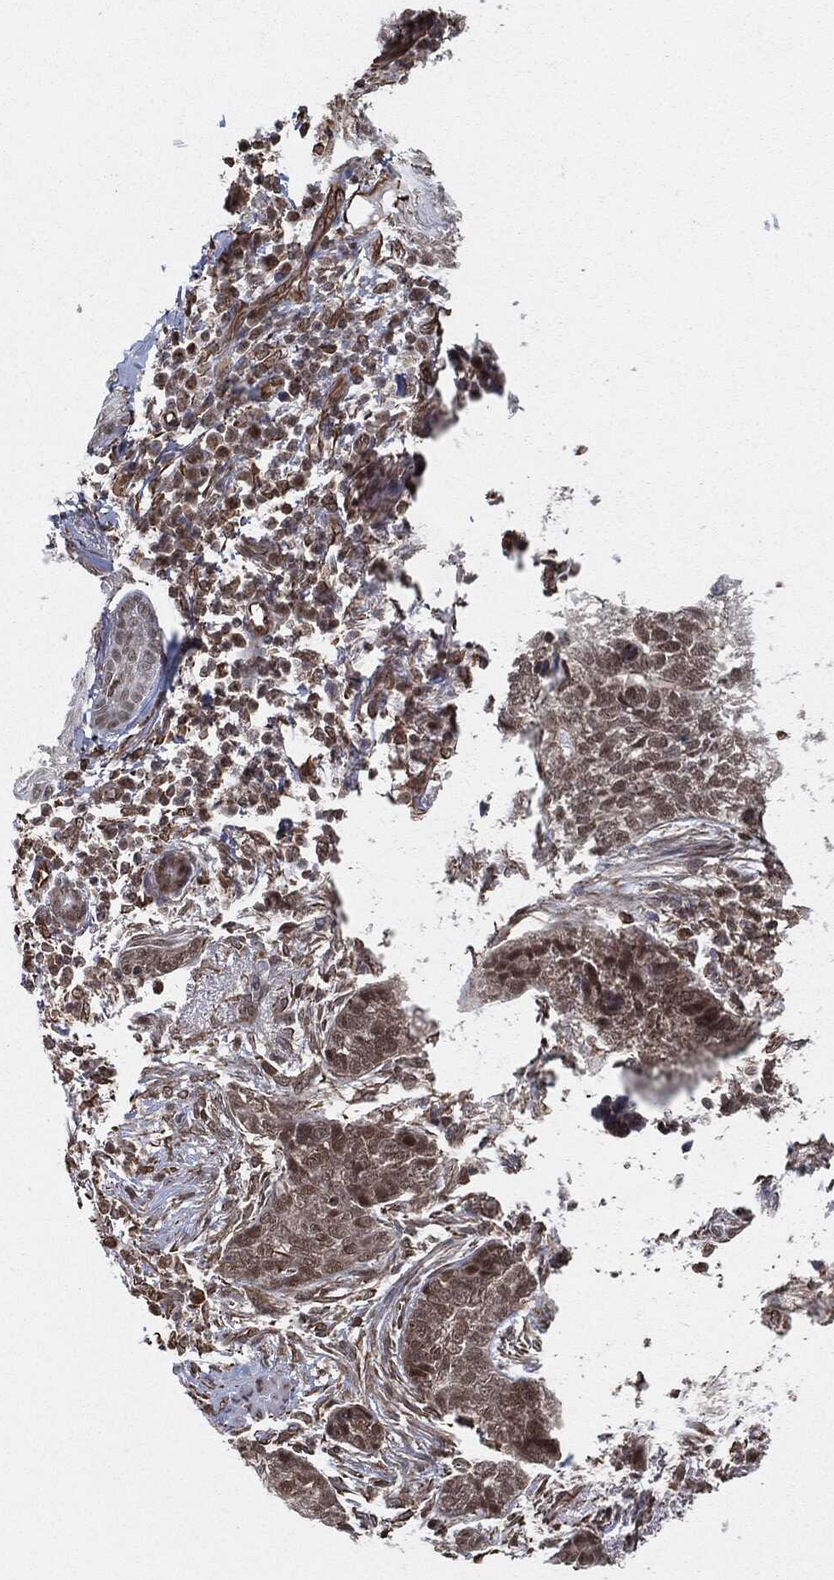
{"staining": {"intensity": "moderate", "quantity": "25%-75%", "location": "nuclear"}, "tissue": "skin cancer", "cell_type": "Tumor cells", "image_type": "cancer", "snomed": [{"axis": "morphology", "description": "Squamous cell carcinoma, NOS"}, {"axis": "topography", "description": "Skin"}], "caption": "There is medium levels of moderate nuclear expression in tumor cells of skin squamous cell carcinoma, as demonstrated by immunohistochemical staining (brown color).", "gene": "TP53RK", "patient": {"sex": "male", "age": 88}}